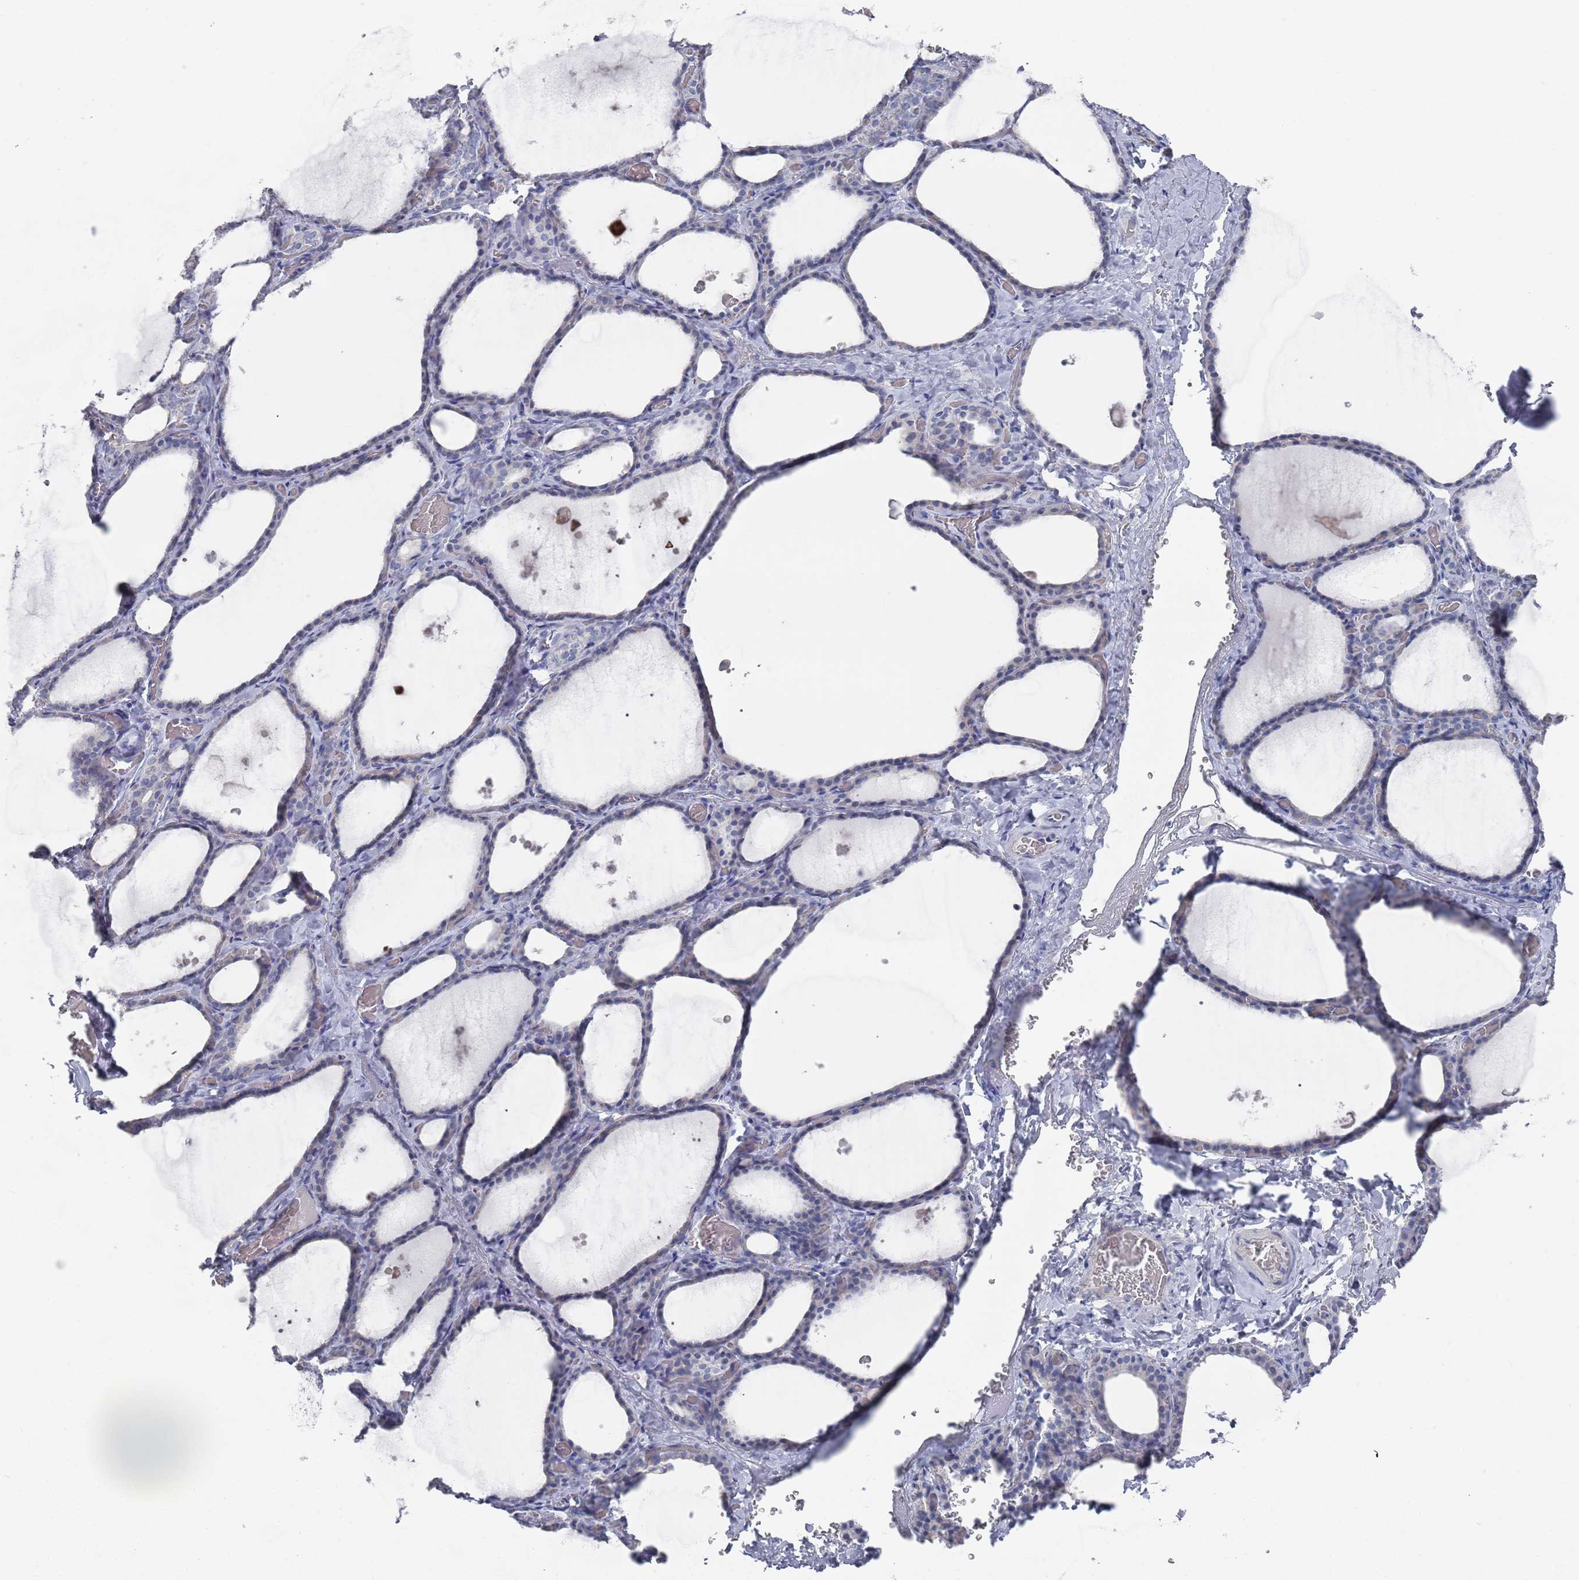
{"staining": {"intensity": "negative", "quantity": "none", "location": "none"}, "tissue": "thyroid gland", "cell_type": "Glandular cells", "image_type": "normal", "snomed": [{"axis": "morphology", "description": "Normal tissue, NOS"}, {"axis": "topography", "description": "Thyroid gland"}], "caption": "Human thyroid gland stained for a protein using immunohistochemistry (IHC) displays no expression in glandular cells.", "gene": "TMCO3", "patient": {"sex": "female", "age": 39}}